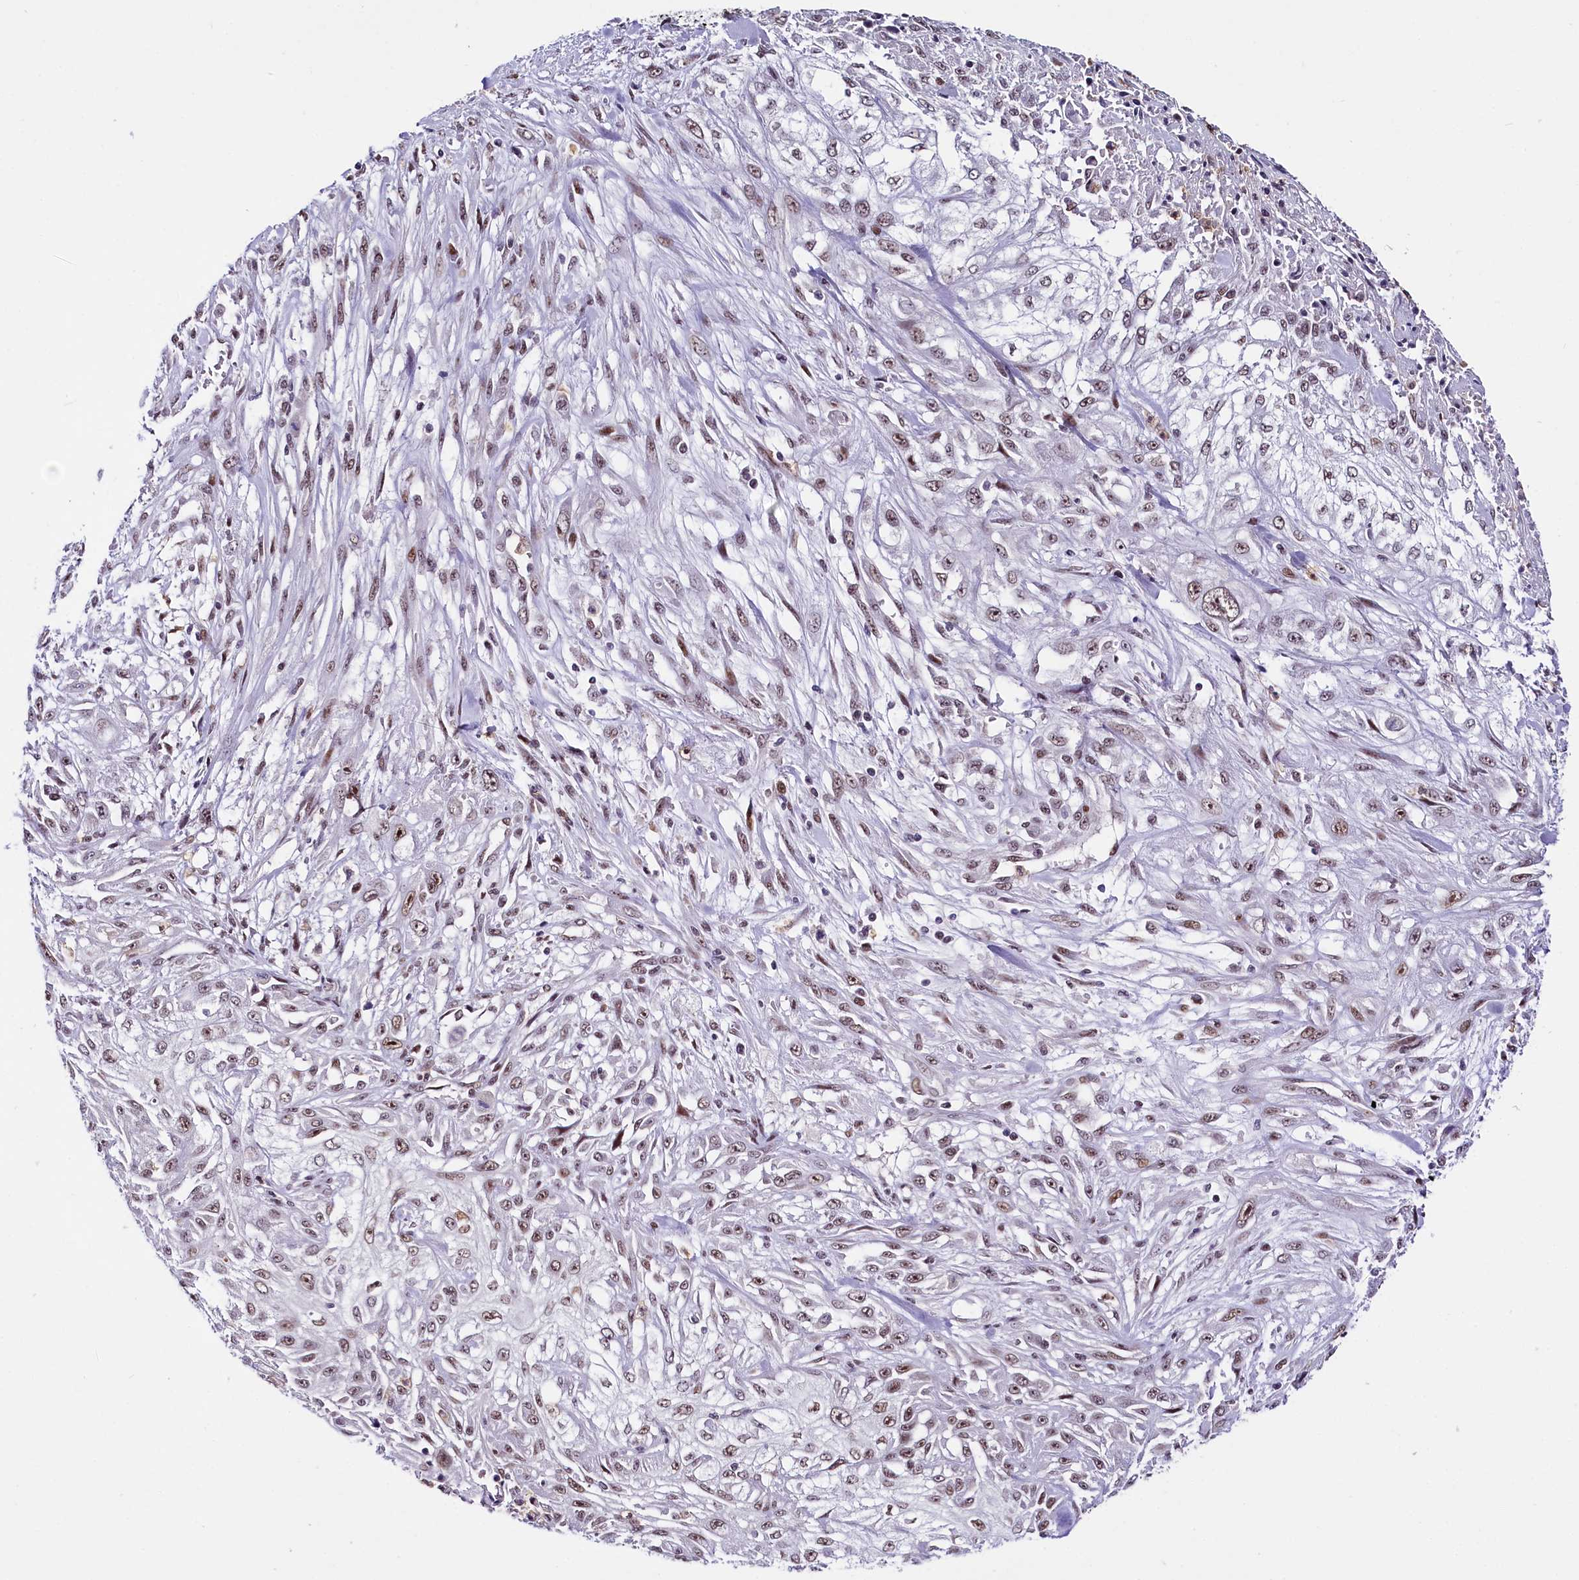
{"staining": {"intensity": "weak", "quantity": "25%-75%", "location": "nuclear"}, "tissue": "skin cancer", "cell_type": "Tumor cells", "image_type": "cancer", "snomed": [{"axis": "morphology", "description": "Squamous cell carcinoma, NOS"}, {"axis": "morphology", "description": "Squamous cell carcinoma, metastatic, NOS"}, {"axis": "topography", "description": "Skin"}, {"axis": "topography", "description": "Lymph node"}], "caption": "Skin metastatic squamous cell carcinoma was stained to show a protein in brown. There is low levels of weak nuclear expression in approximately 25%-75% of tumor cells.", "gene": "SCAF11", "patient": {"sex": "male", "age": 75}}